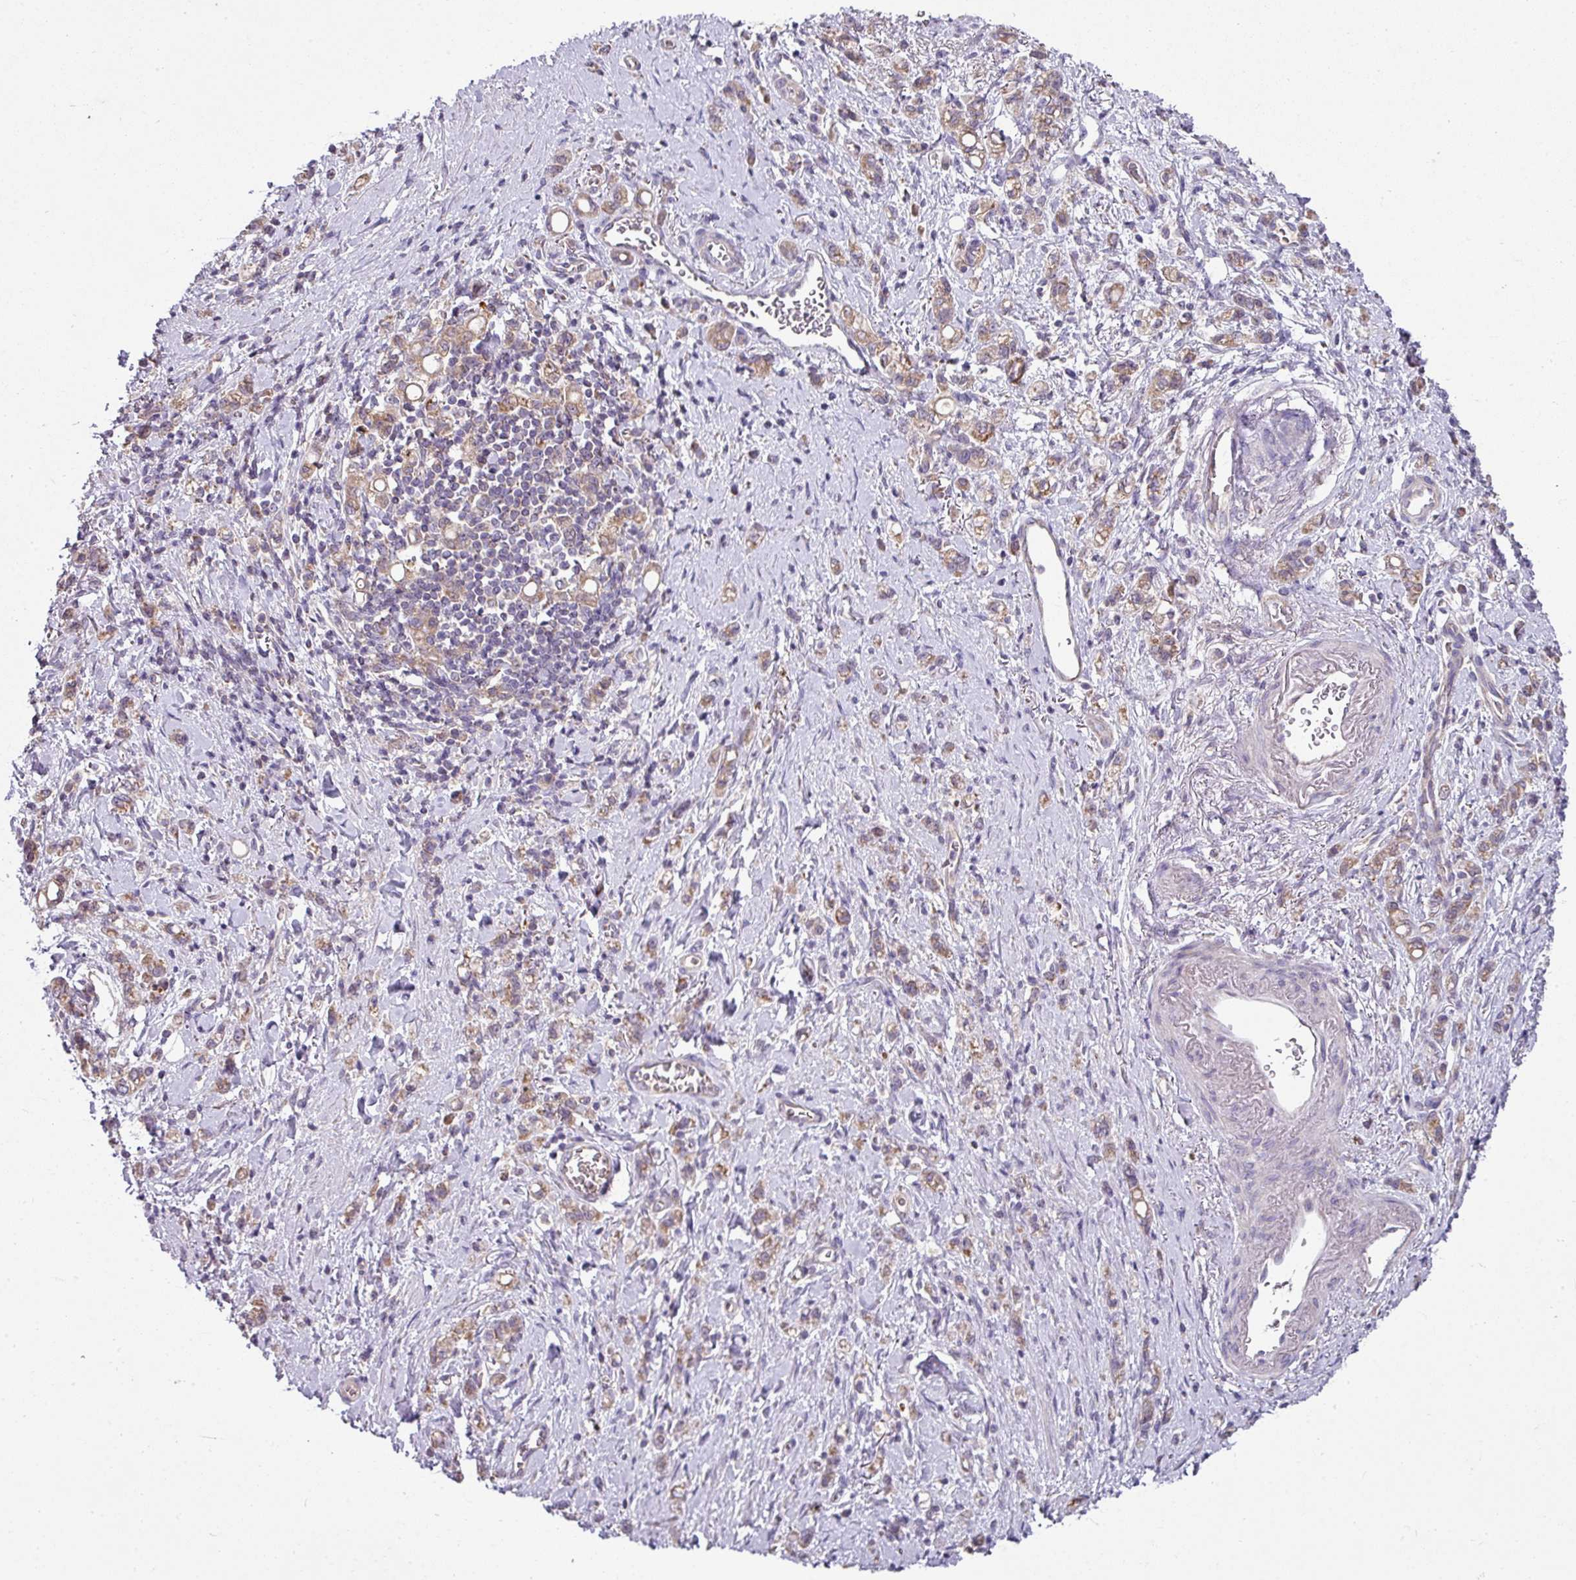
{"staining": {"intensity": "moderate", "quantity": ">75%", "location": "cytoplasmic/membranous"}, "tissue": "stomach cancer", "cell_type": "Tumor cells", "image_type": "cancer", "snomed": [{"axis": "morphology", "description": "Adenocarcinoma, NOS"}, {"axis": "topography", "description": "Stomach"}], "caption": "Stomach cancer was stained to show a protein in brown. There is medium levels of moderate cytoplasmic/membranous staining in about >75% of tumor cells. (brown staining indicates protein expression, while blue staining denotes nuclei).", "gene": "LRRC9", "patient": {"sex": "male", "age": 77}}